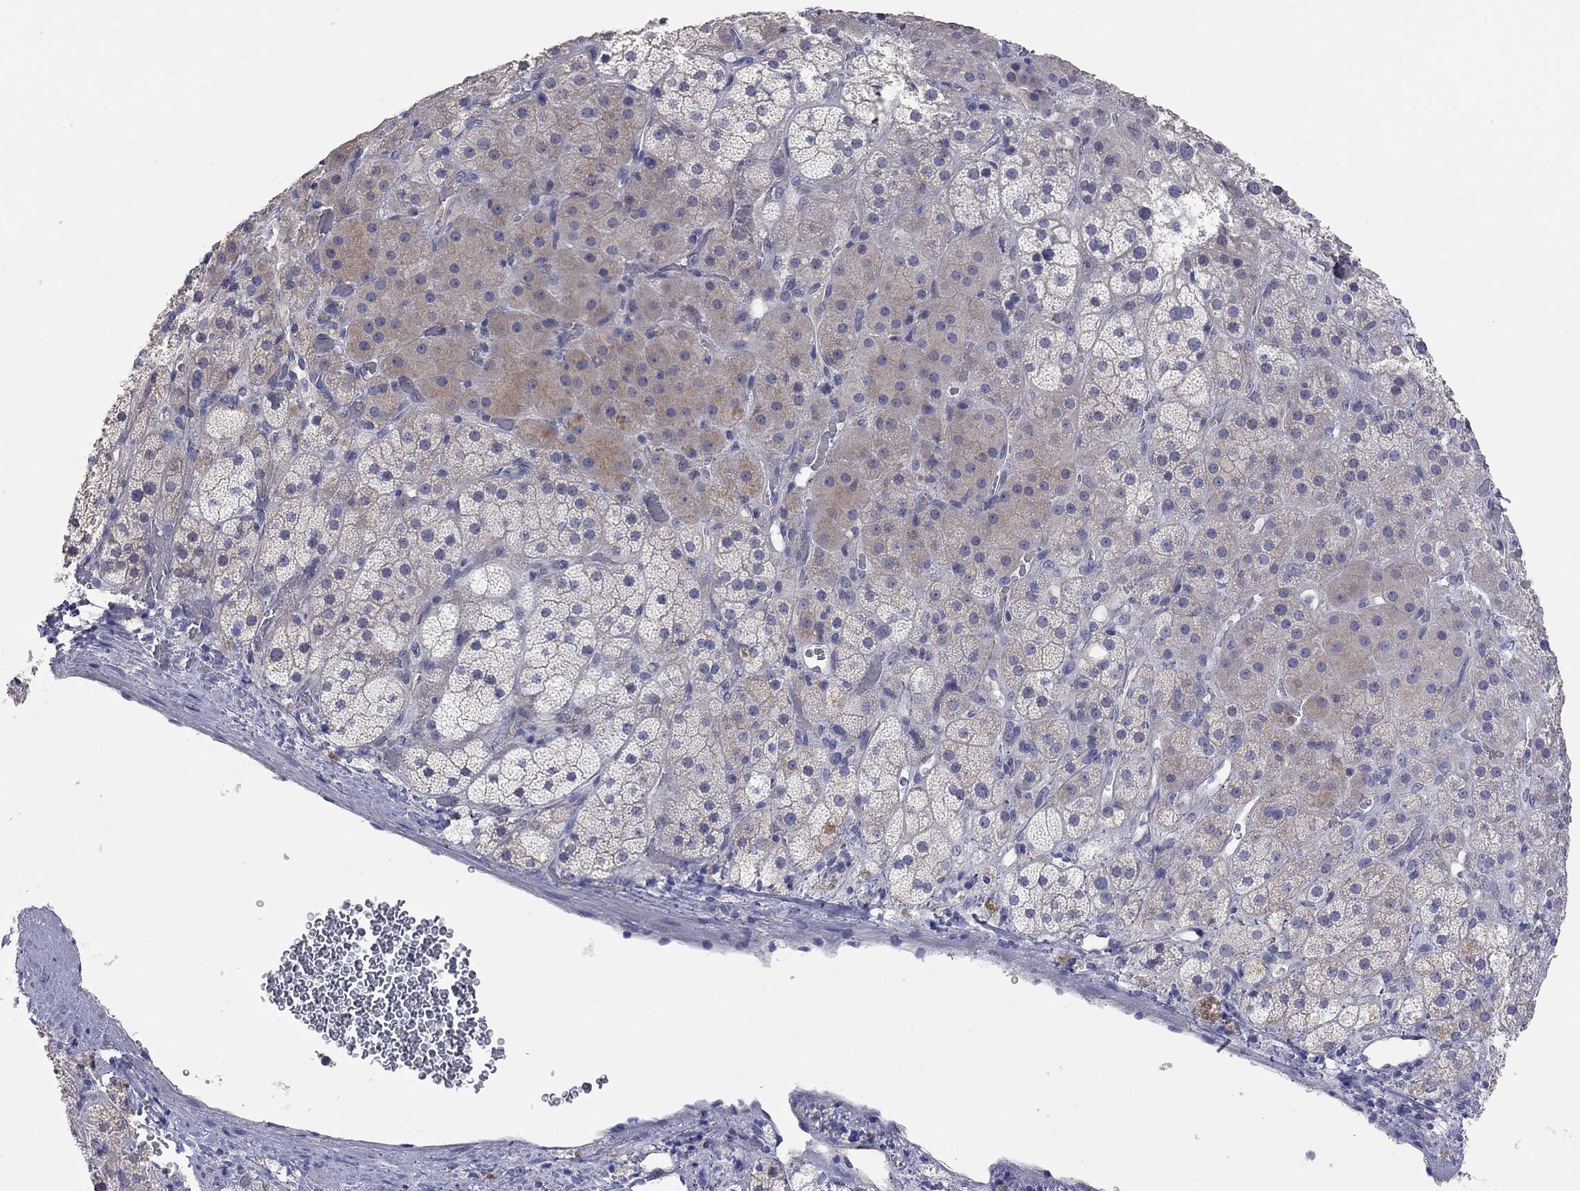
{"staining": {"intensity": "weak", "quantity": "25%-75%", "location": "cytoplasmic/membranous"}, "tissue": "adrenal gland", "cell_type": "Glandular cells", "image_type": "normal", "snomed": [{"axis": "morphology", "description": "Normal tissue, NOS"}, {"axis": "topography", "description": "Adrenal gland"}], "caption": "Immunohistochemistry of benign human adrenal gland shows low levels of weak cytoplasmic/membranous expression in approximately 25%-75% of glandular cells. (Brightfield microscopy of DAB IHC at high magnification).", "gene": "KCNB1", "patient": {"sex": "male", "age": 57}}